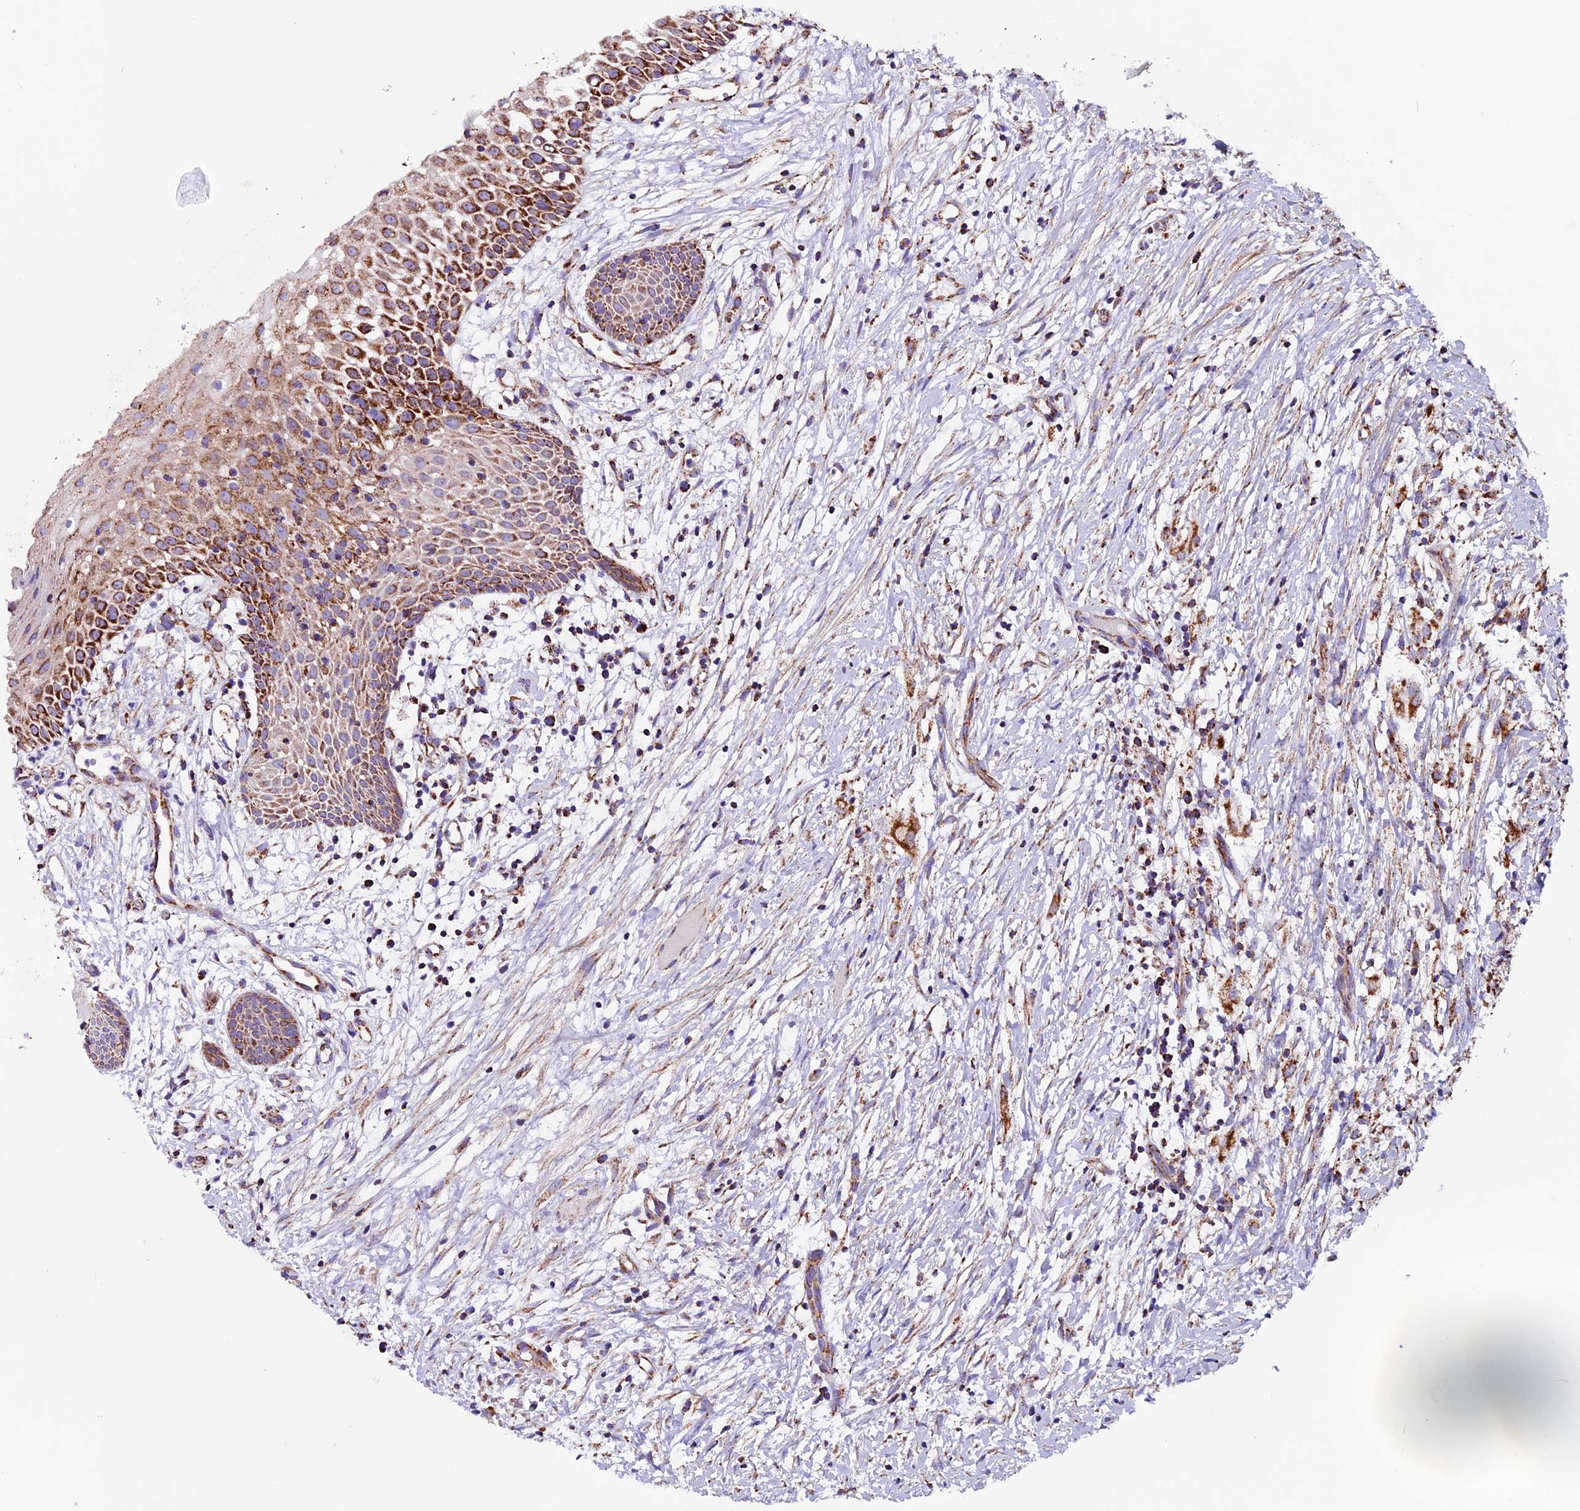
{"staining": {"intensity": "strong", "quantity": "25%-75%", "location": "cytoplasmic/membranous"}, "tissue": "oral mucosa", "cell_type": "Squamous epithelial cells", "image_type": "normal", "snomed": [{"axis": "morphology", "description": "Normal tissue, NOS"}, {"axis": "topography", "description": "Oral tissue"}], "caption": "The histopathology image demonstrates immunohistochemical staining of normal oral mucosa. There is strong cytoplasmic/membranous expression is appreciated in approximately 25%-75% of squamous epithelial cells. (IHC, brightfield microscopy, high magnification).", "gene": "CX3CL1", "patient": {"sex": "female", "age": 69}}